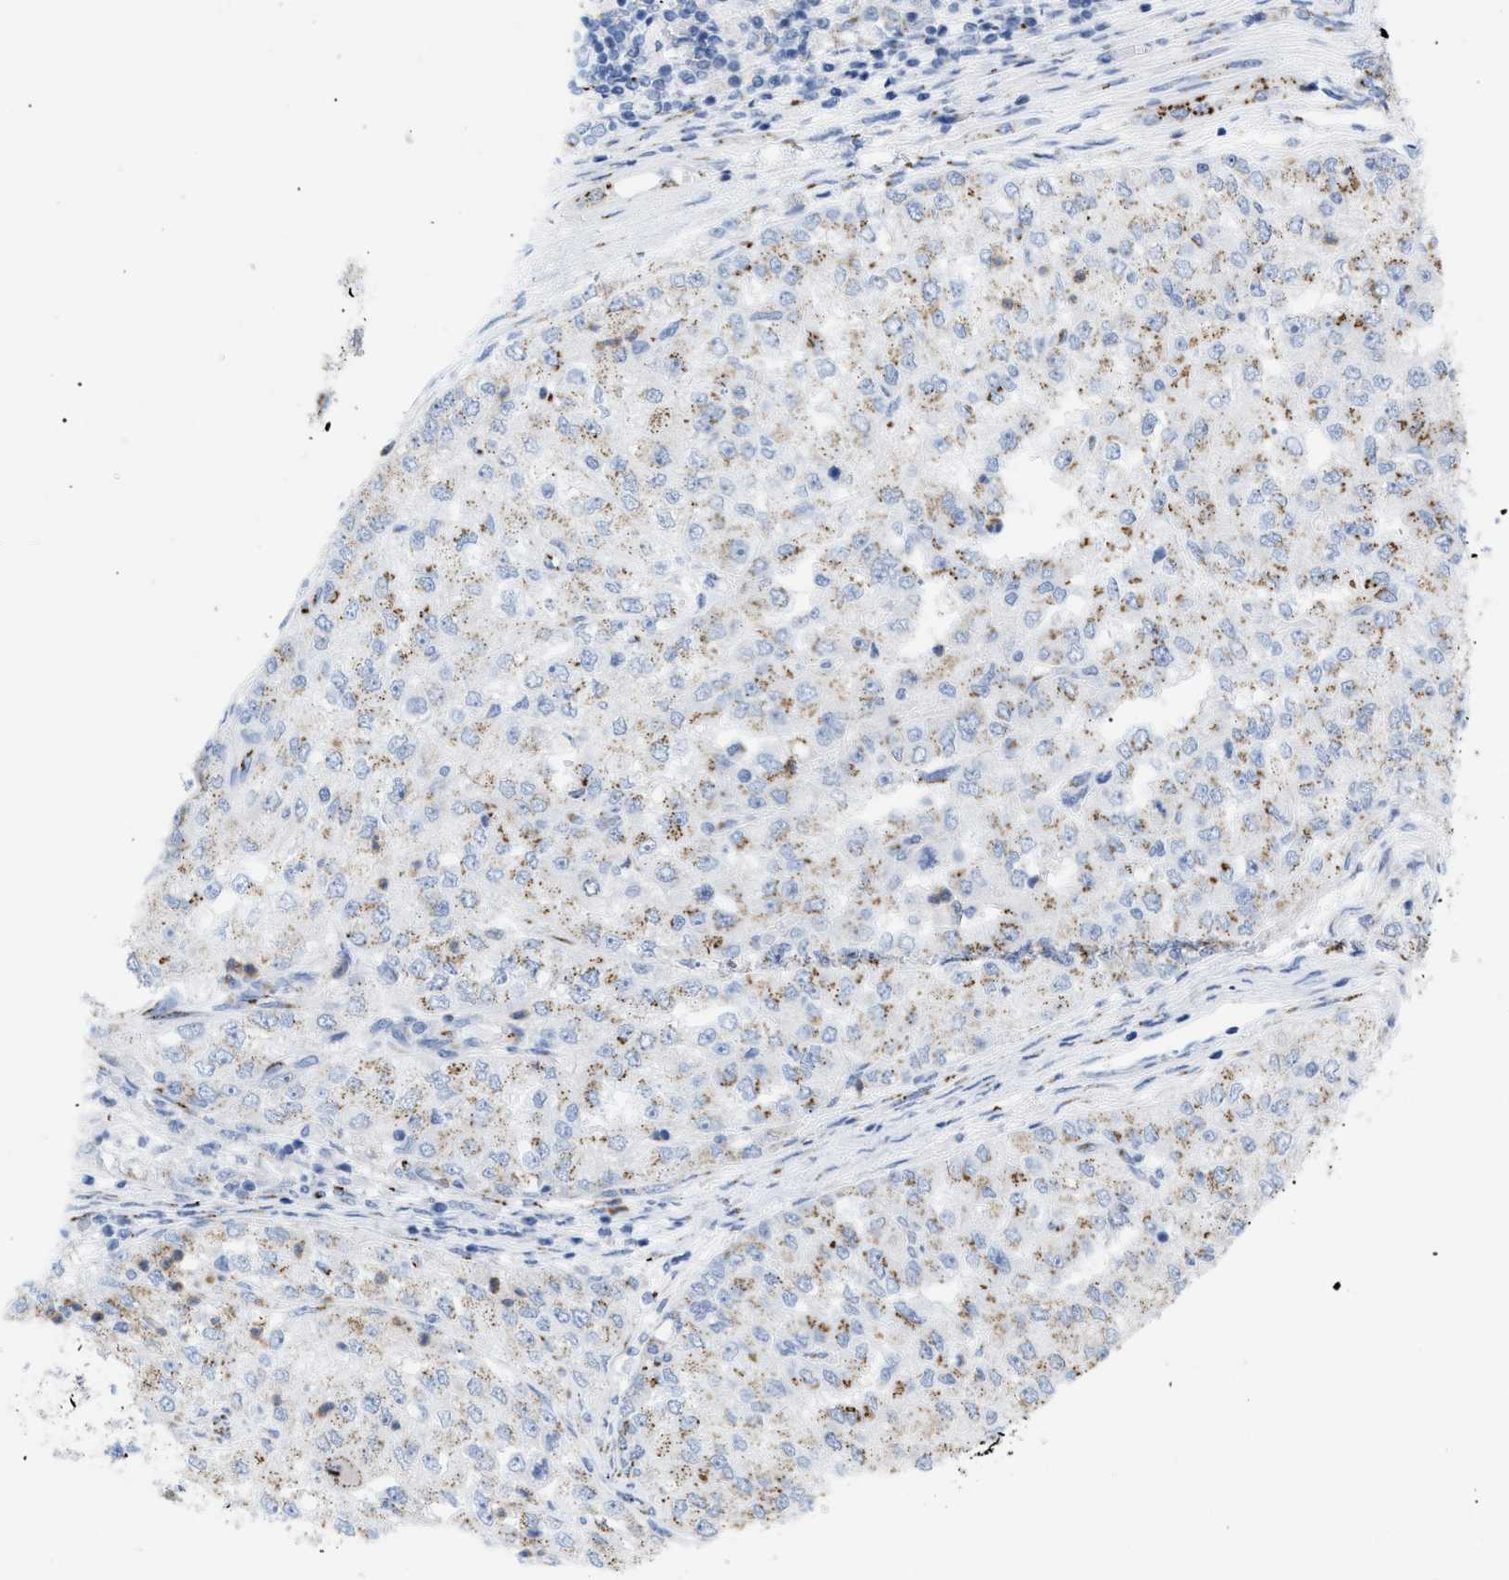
{"staining": {"intensity": "moderate", "quantity": "25%-75%", "location": "cytoplasmic/membranous"}, "tissue": "renal cancer", "cell_type": "Tumor cells", "image_type": "cancer", "snomed": [{"axis": "morphology", "description": "Adenocarcinoma, NOS"}, {"axis": "topography", "description": "Kidney"}], "caption": "Brown immunohistochemical staining in human adenocarcinoma (renal) displays moderate cytoplasmic/membranous expression in approximately 25%-75% of tumor cells.", "gene": "TMEM17", "patient": {"sex": "female", "age": 54}}